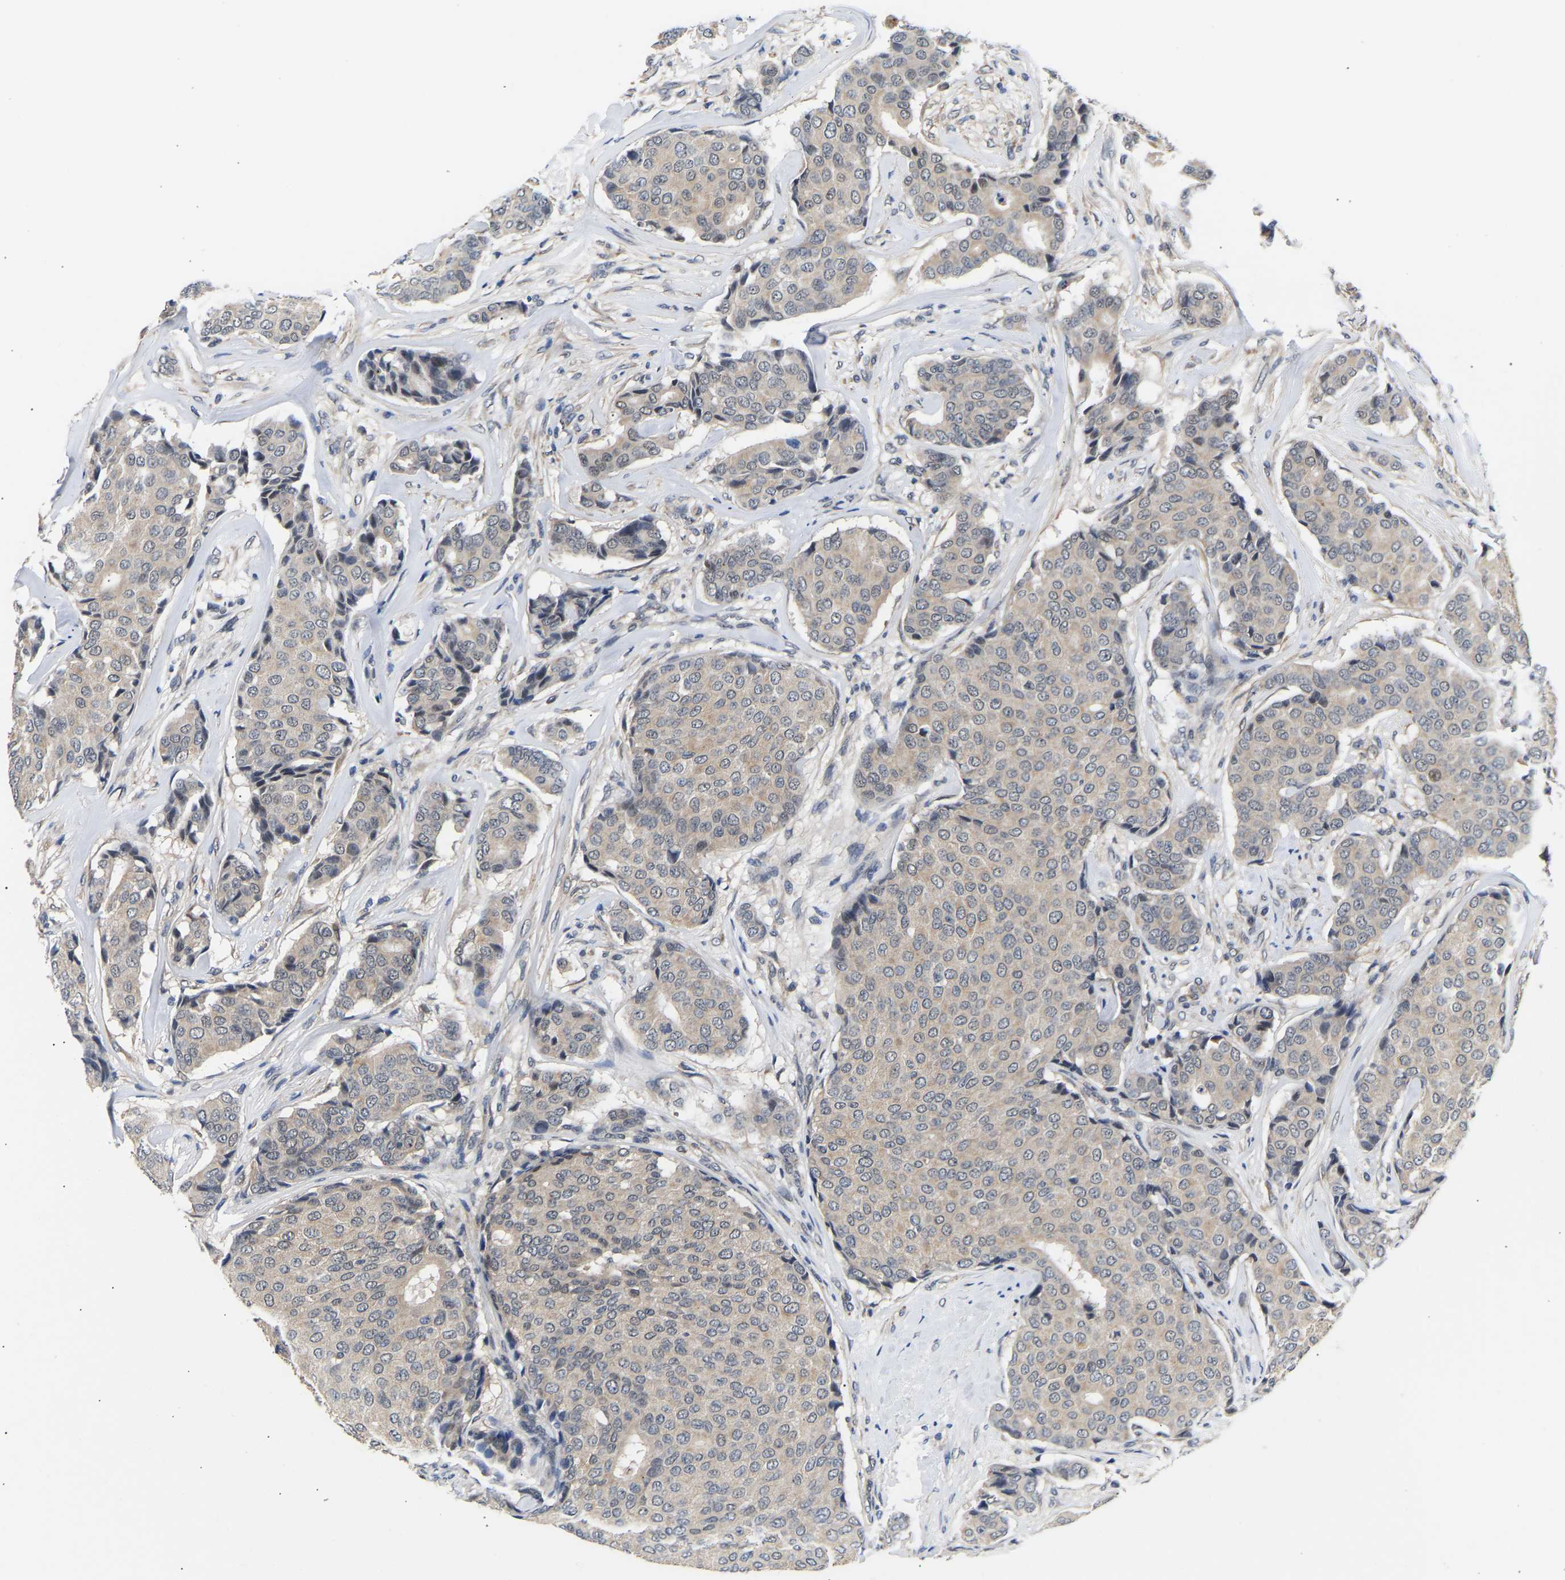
{"staining": {"intensity": "weak", "quantity": "25%-75%", "location": "cytoplasmic/membranous"}, "tissue": "breast cancer", "cell_type": "Tumor cells", "image_type": "cancer", "snomed": [{"axis": "morphology", "description": "Duct carcinoma"}, {"axis": "topography", "description": "Breast"}], "caption": "Brown immunohistochemical staining in human infiltrating ductal carcinoma (breast) reveals weak cytoplasmic/membranous staining in about 25%-75% of tumor cells. (DAB (3,3'-diaminobenzidine) IHC, brown staining for protein, blue staining for nuclei).", "gene": "METTL16", "patient": {"sex": "female", "age": 75}}